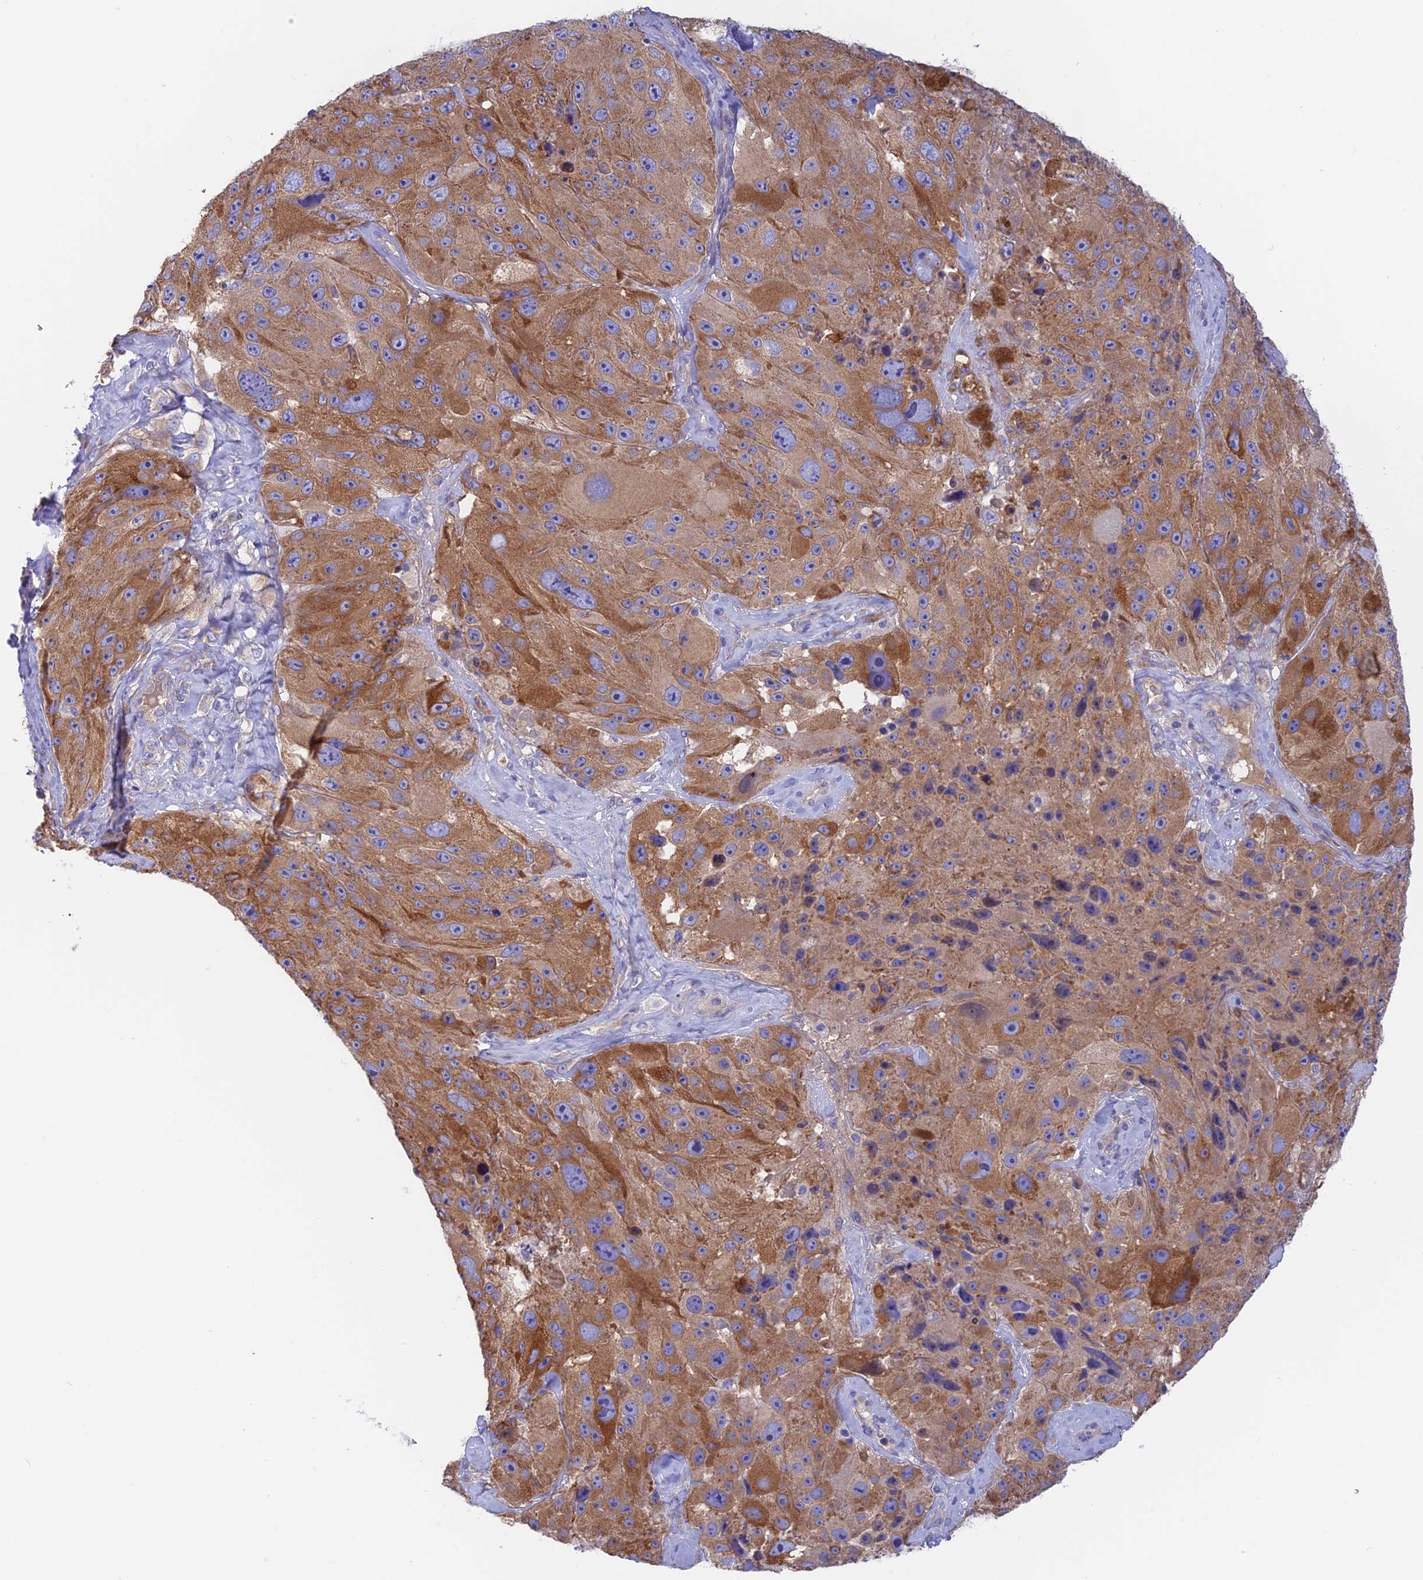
{"staining": {"intensity": "moderate", "quantity": ">75%", "location": "cytoplasmic/membranous"}, "tissue": "melanoma", "cell_type": "Tumor cells", "image_type": "cancer", "snomed": [{"axis": "morphology", "description": "Malignant melanoma, Metastatic site"}, {"axis": "topography", "description": "Lymph node"}], "caption": "Immunohistochemical staining of human melanoma reveals medium levels of moderate cytoplasmic/membranous staining in approximately >75% of tumor cells.", "gene": "LZTFL1", "patient": {"sex": "male", "age": 62}}